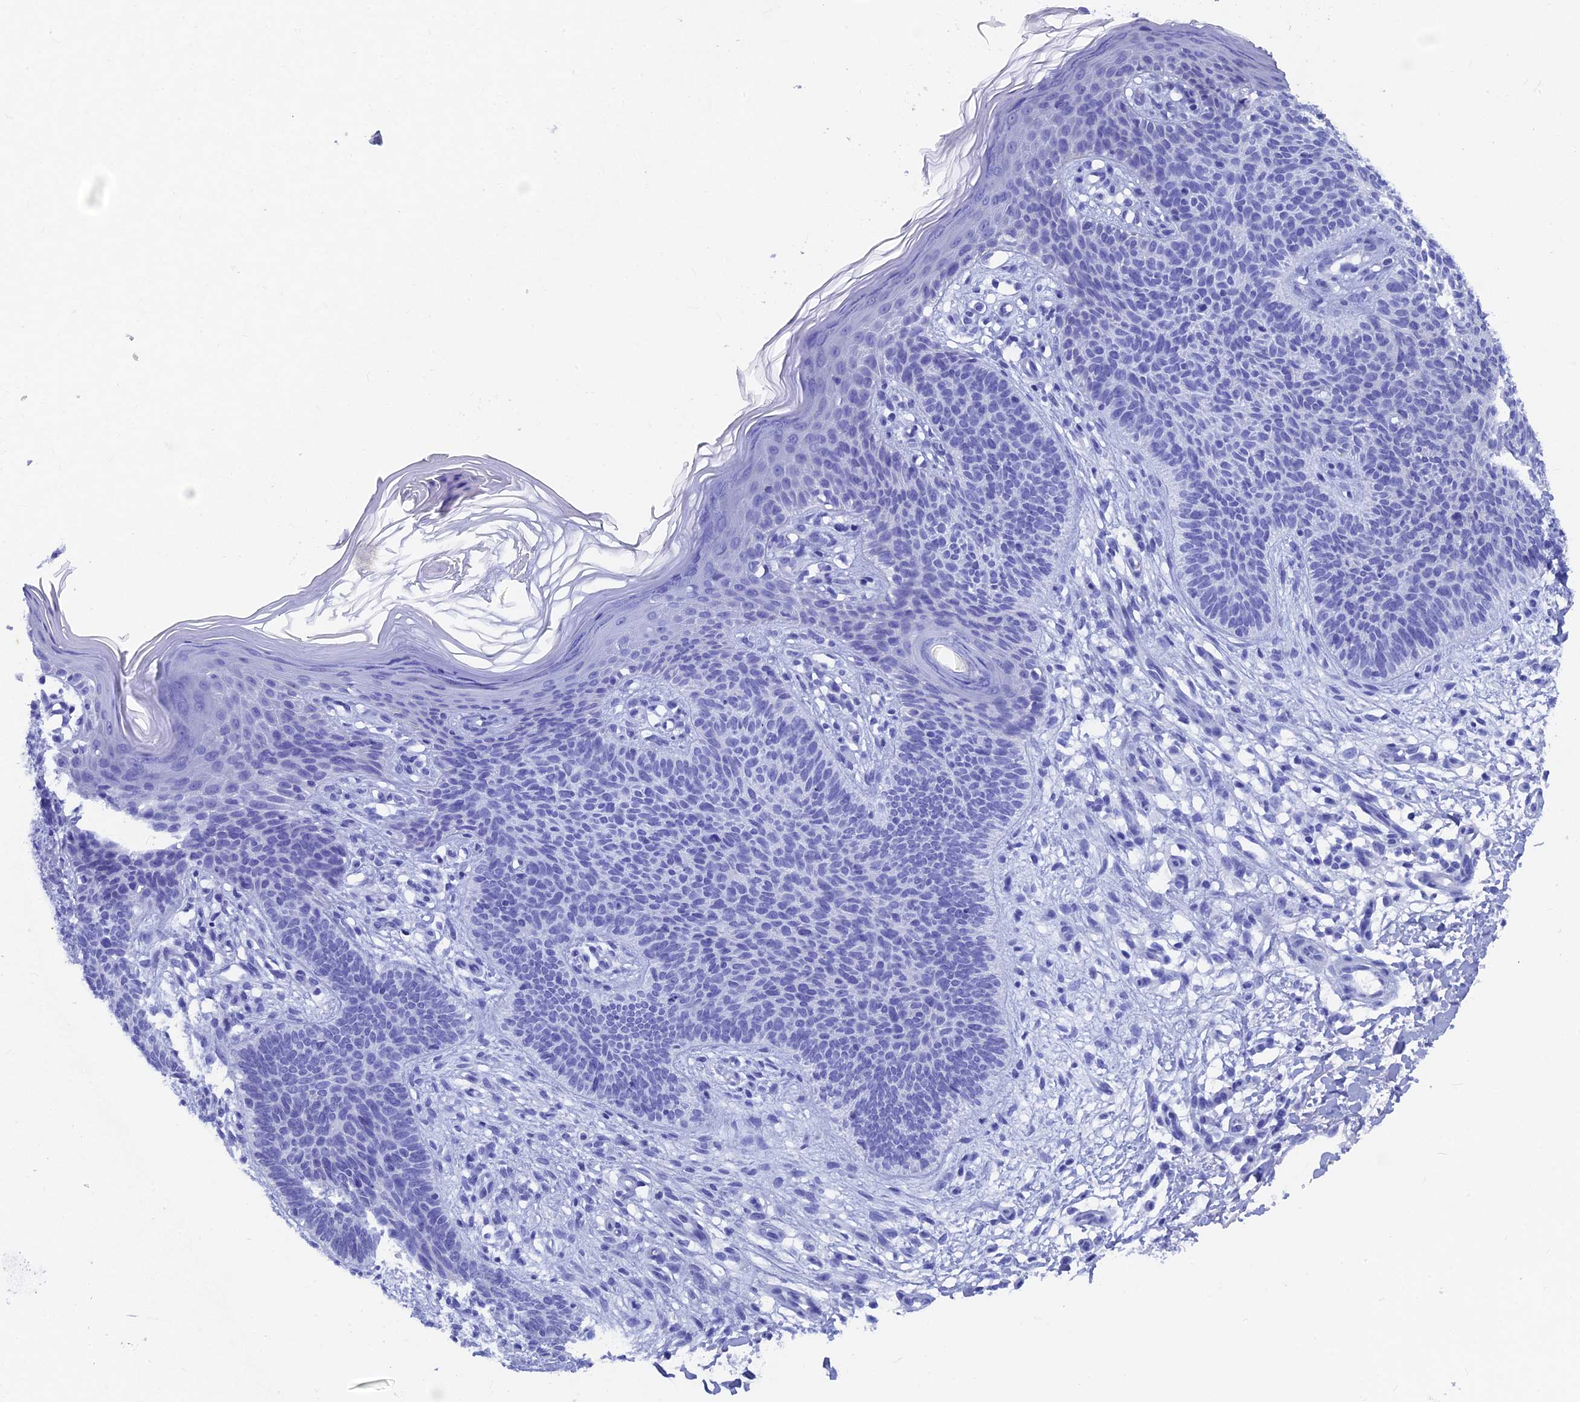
{"staining": {"intensity": "negative", "quantity": "none", "location": "none"}, "tissue": "skin cancer", "cell_type": "Tumor cells", "image_type": "cancer", "snomed": [{"axis": "morphology", "description": "Basal cell carcinoma"}, {"axis": "topography", "description": "Skin"}], "caption": "Tumor cells are negative for protein expression in human basal cell carcinoma (skin).", "gene": "AK4", "patient": {"sex": "female", "age": 66}}